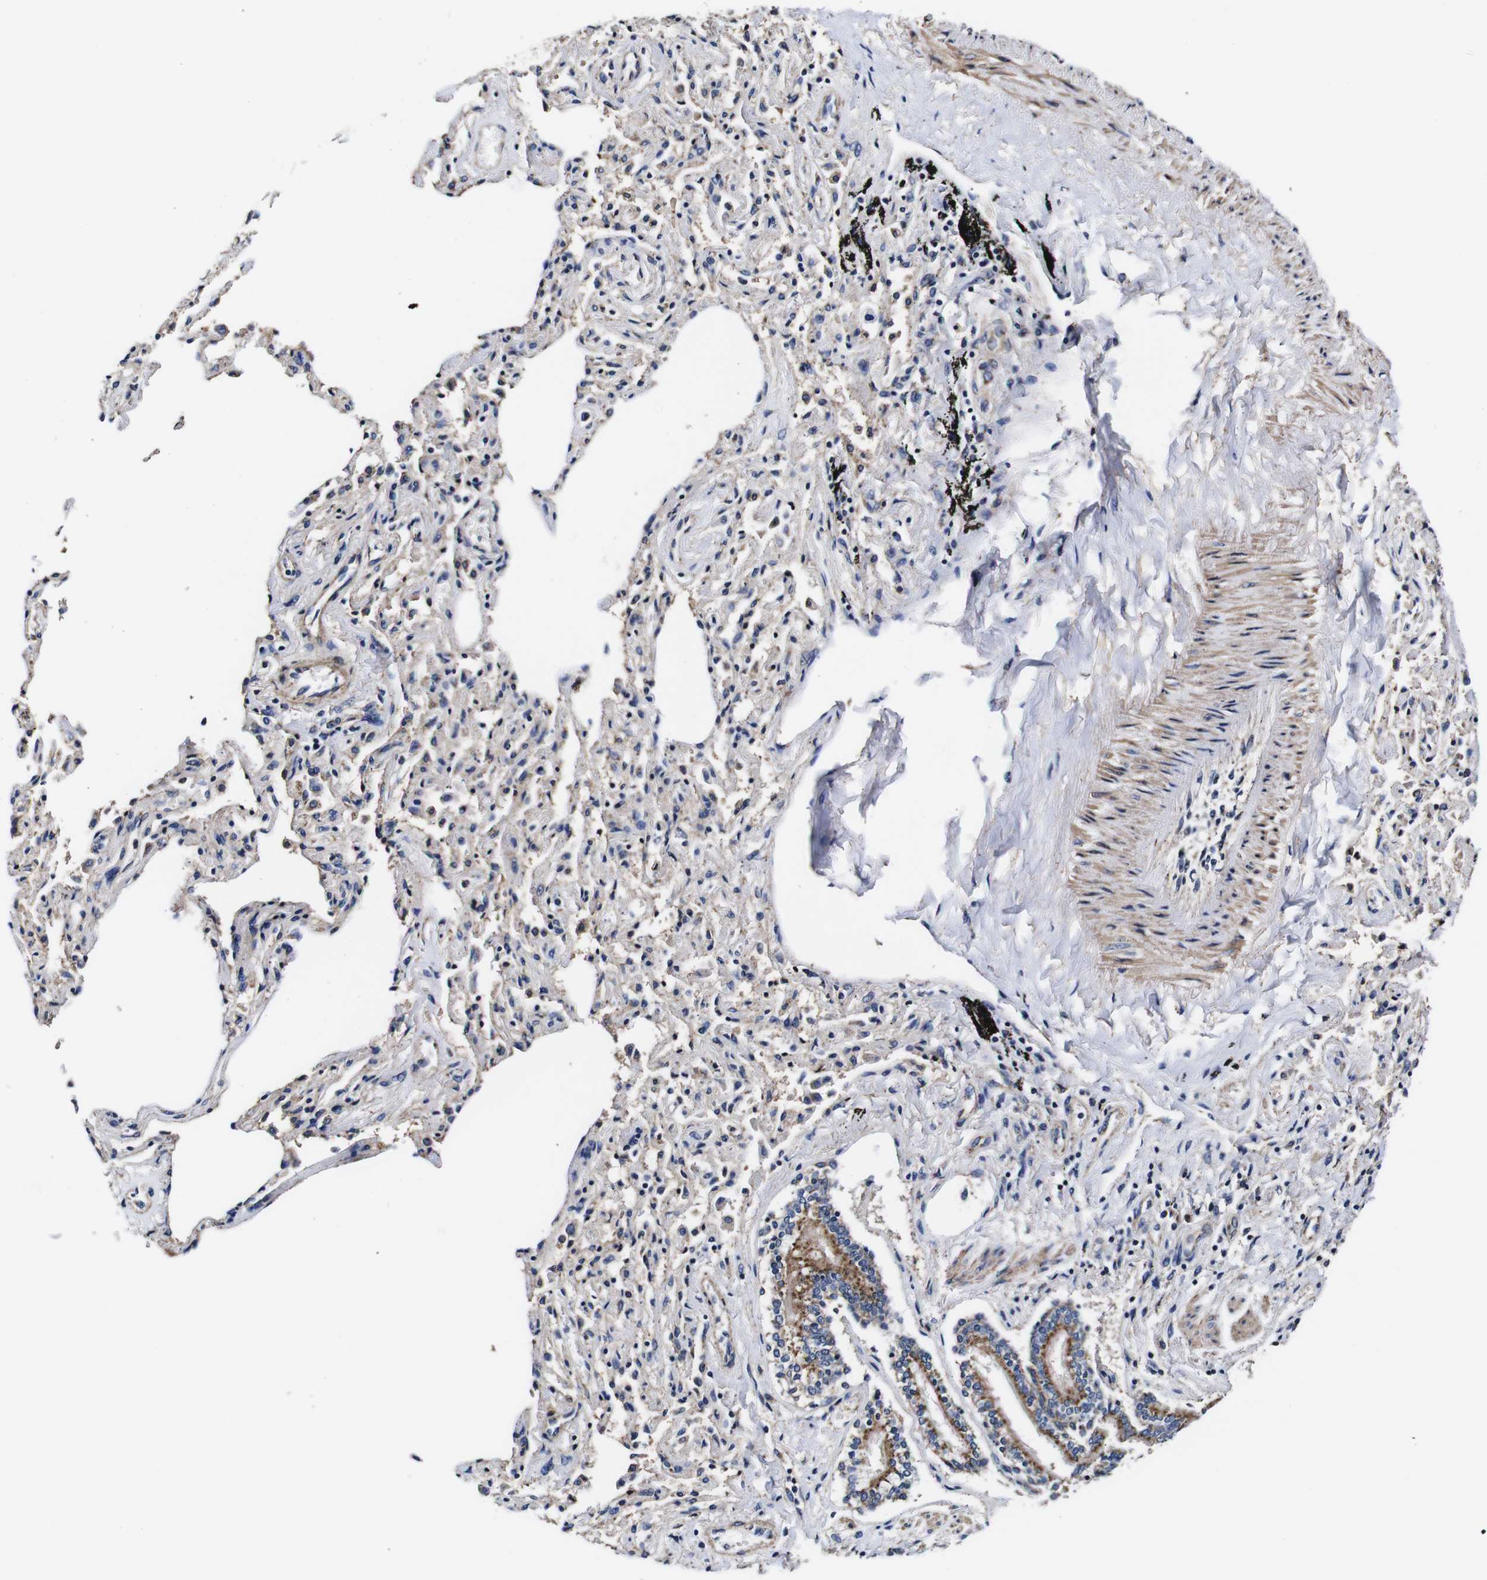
{"staining": {"intensity": "moderate", "quantity": ">75%", "location": "cytoplasmic/membranous"}, "tissue": "bronchus", "cell_type": "Respiratory epithelial cells", "image_type": "normal", "snomed": [{"axis": "morphology", "description": "Normal tissue, NOS"}, {"axis": "topography", "description": "Bronchus"}, {"axis": "topography", "description": "Lung"}], "caption": "Immunohistochemical staining of unremarkable human bronchus demonstrates medium levels of moderate cytoplasmic/membranous positivity in about >75% of respiratory epithelial cells.", "gene": "PDCD6IP", "patient": {"sex": "male", "age": 64}}